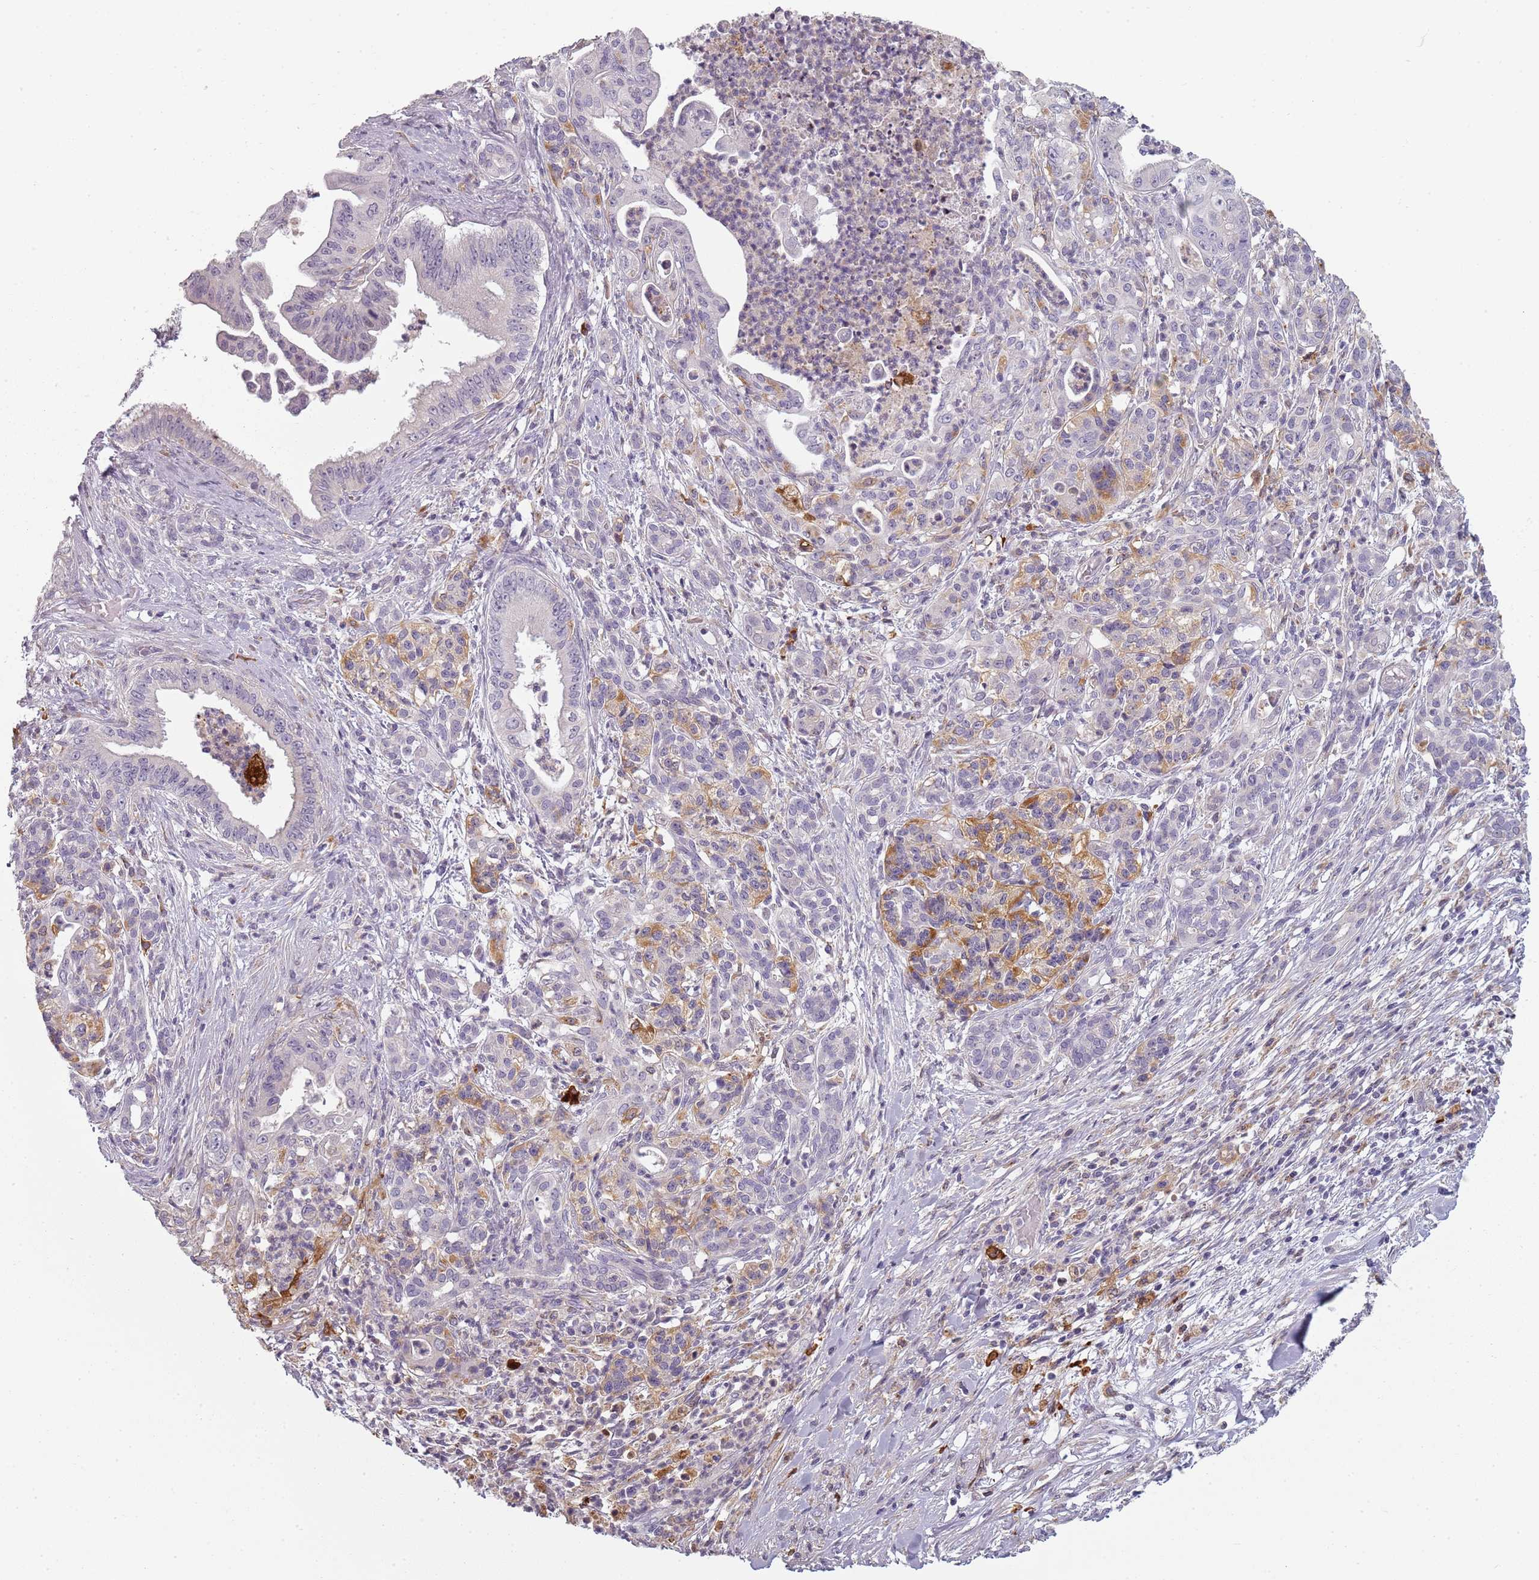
{"staining": {"intensity": "negative", "quantity": "none", "location": "none"}, "tissue": "pancreatic cancer", "cell_type": "Tumor cells", "image_type": "cancer", "snomed": [{"axis": "morphology", "description": "Adenocarcinoma, NOS"}, {"axis": "topography", "description": "Pancreas"}], "caption": "Pancreatic adenocarcinoma was stained to show a protein in brown. There is no significant expression in tumor cells.", "gene": "CC2D2B", "patient": {"sex": "male", "age": 58}}